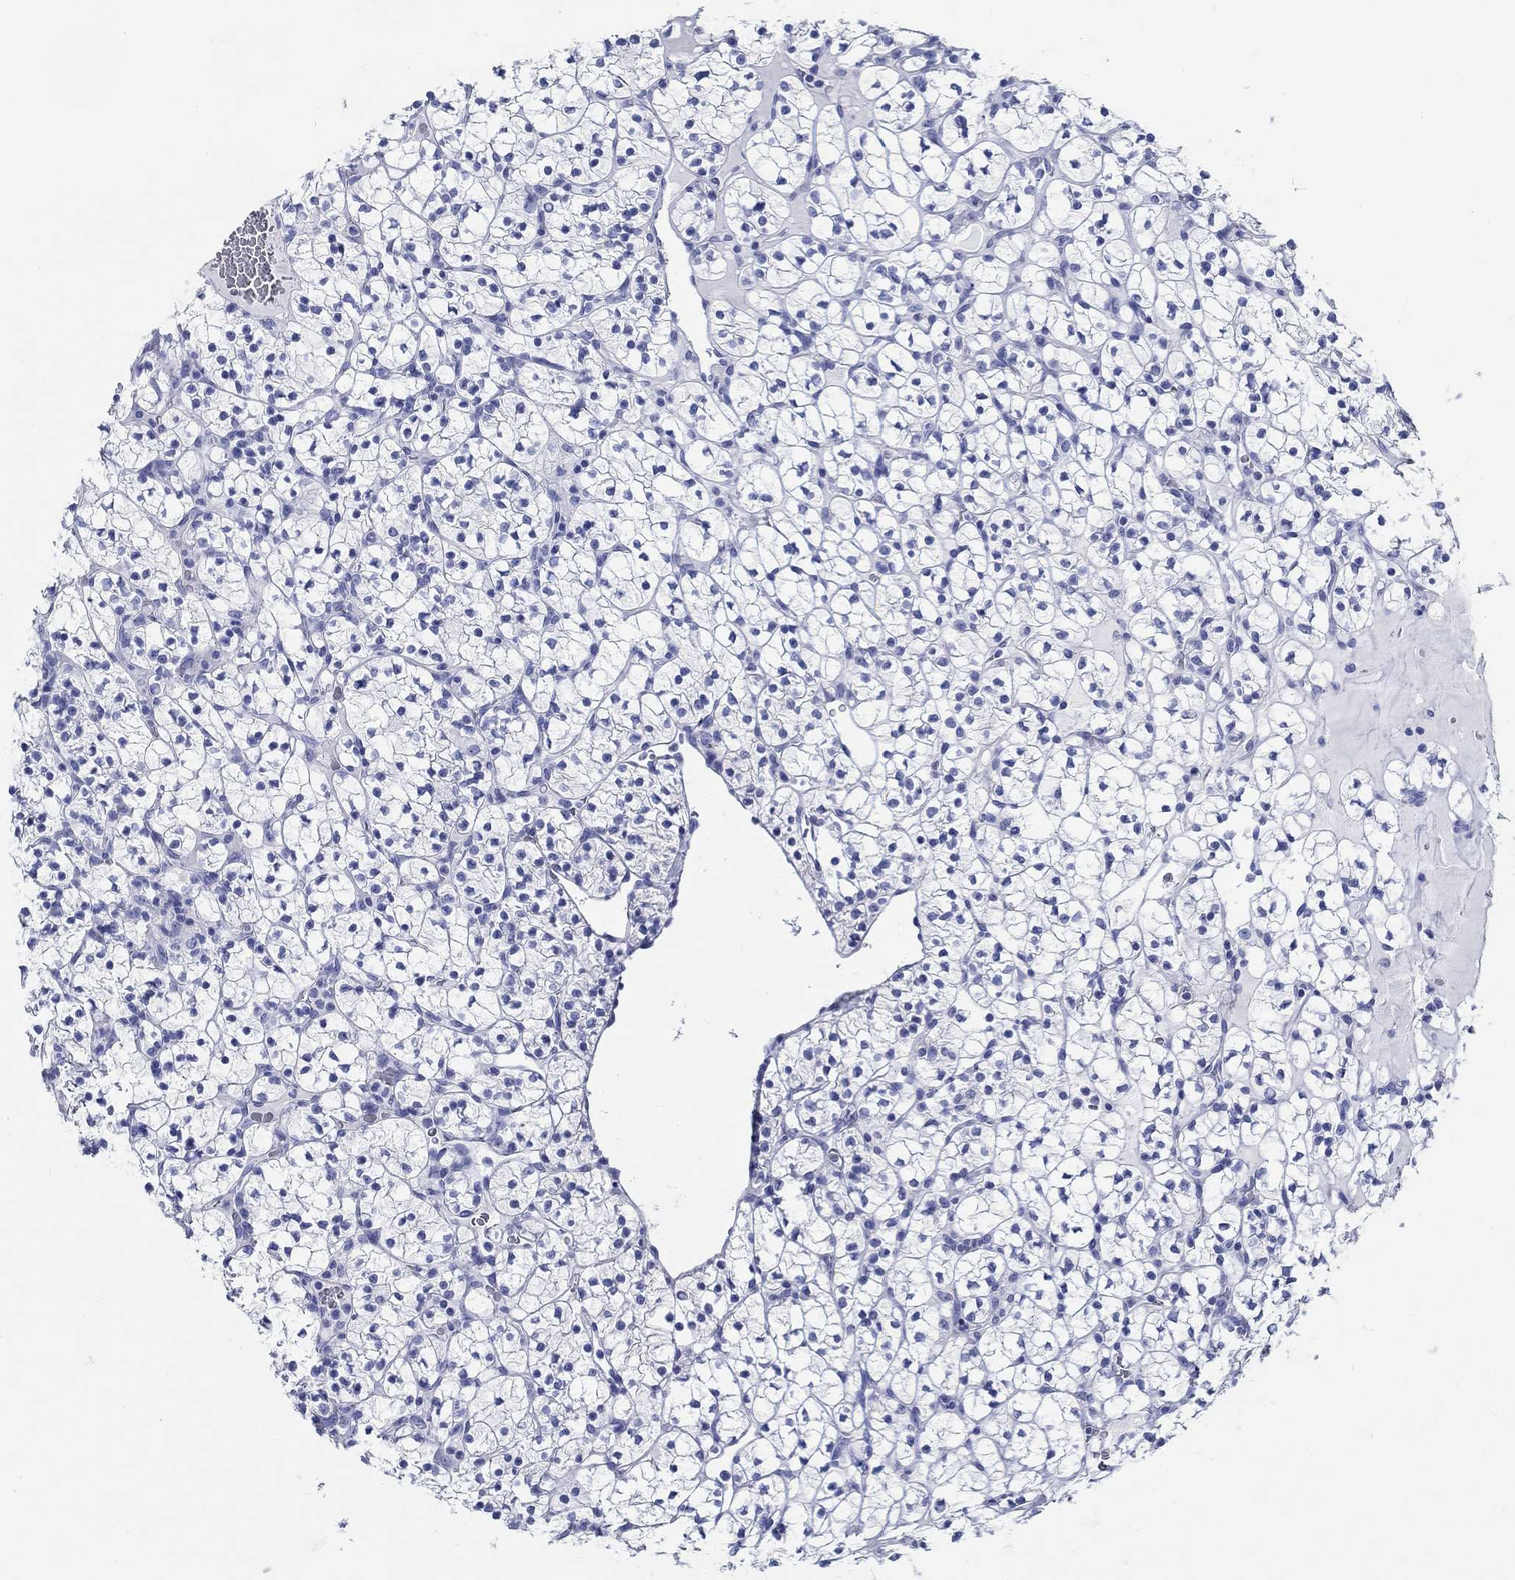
{"staining": {"intensity": "negative", "quantity": "none", "location": "none"}, "tissue": "renal cancer", "cell_type": "Tumor cells", "image_type": "cancer", "snomed": [{"axis": "morphology", "description": "Adenocarcinoma, NOS"}, {"axis": "topography", "description": "Kidney"}], "caption": "Histopathology image shows no significant protein positivity in tumor cells of renal adenocarcinoma.", "gene": "RD3L", "patient": {"sex": "female", "age": 89}}